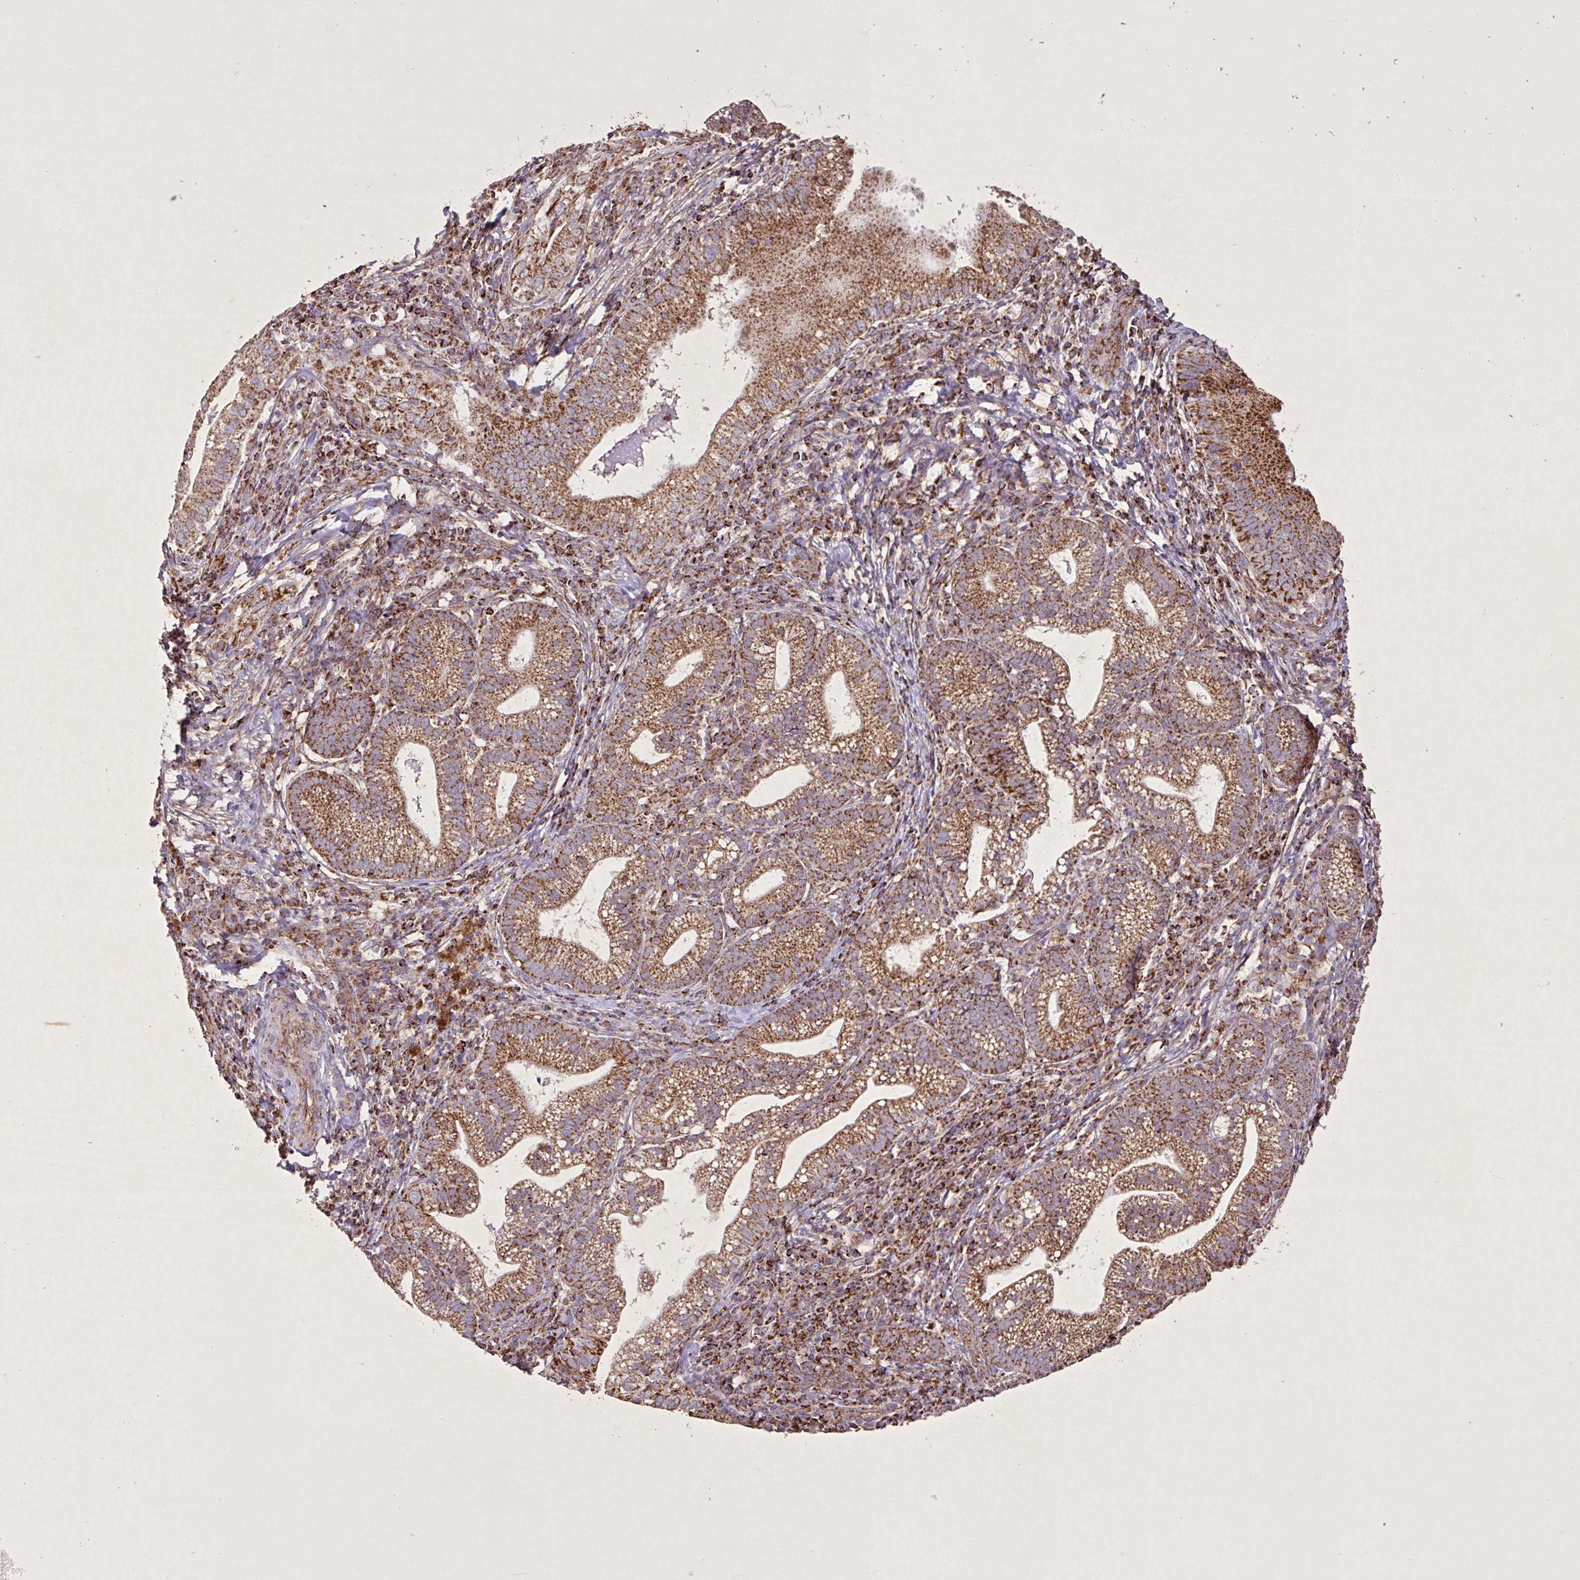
{"staining": {"intensity": "moderate", "quantity": ">75%", "location": "cytoplasmic/membranous"}, "tissue": "cervical cancer", "cell_type": "Tumor cells", "image_type": "cancer", "snomed": [{"axis": "morphology", "description": "Normal tissue, NOS"}, {"axis": "morphology", "description": "Adenocarcinoma, NOS"}, {"axis": "topography", "description": "Cervix"}], "caption": "This is an image of immunohistochemistry staining of cervical cancer (adenocarcinoma), which shows moderate positivity in the cytoplasmic/membranous of tumor cells.", "gene": "AGK", "patient": {"sex": "female", "age": 44}}